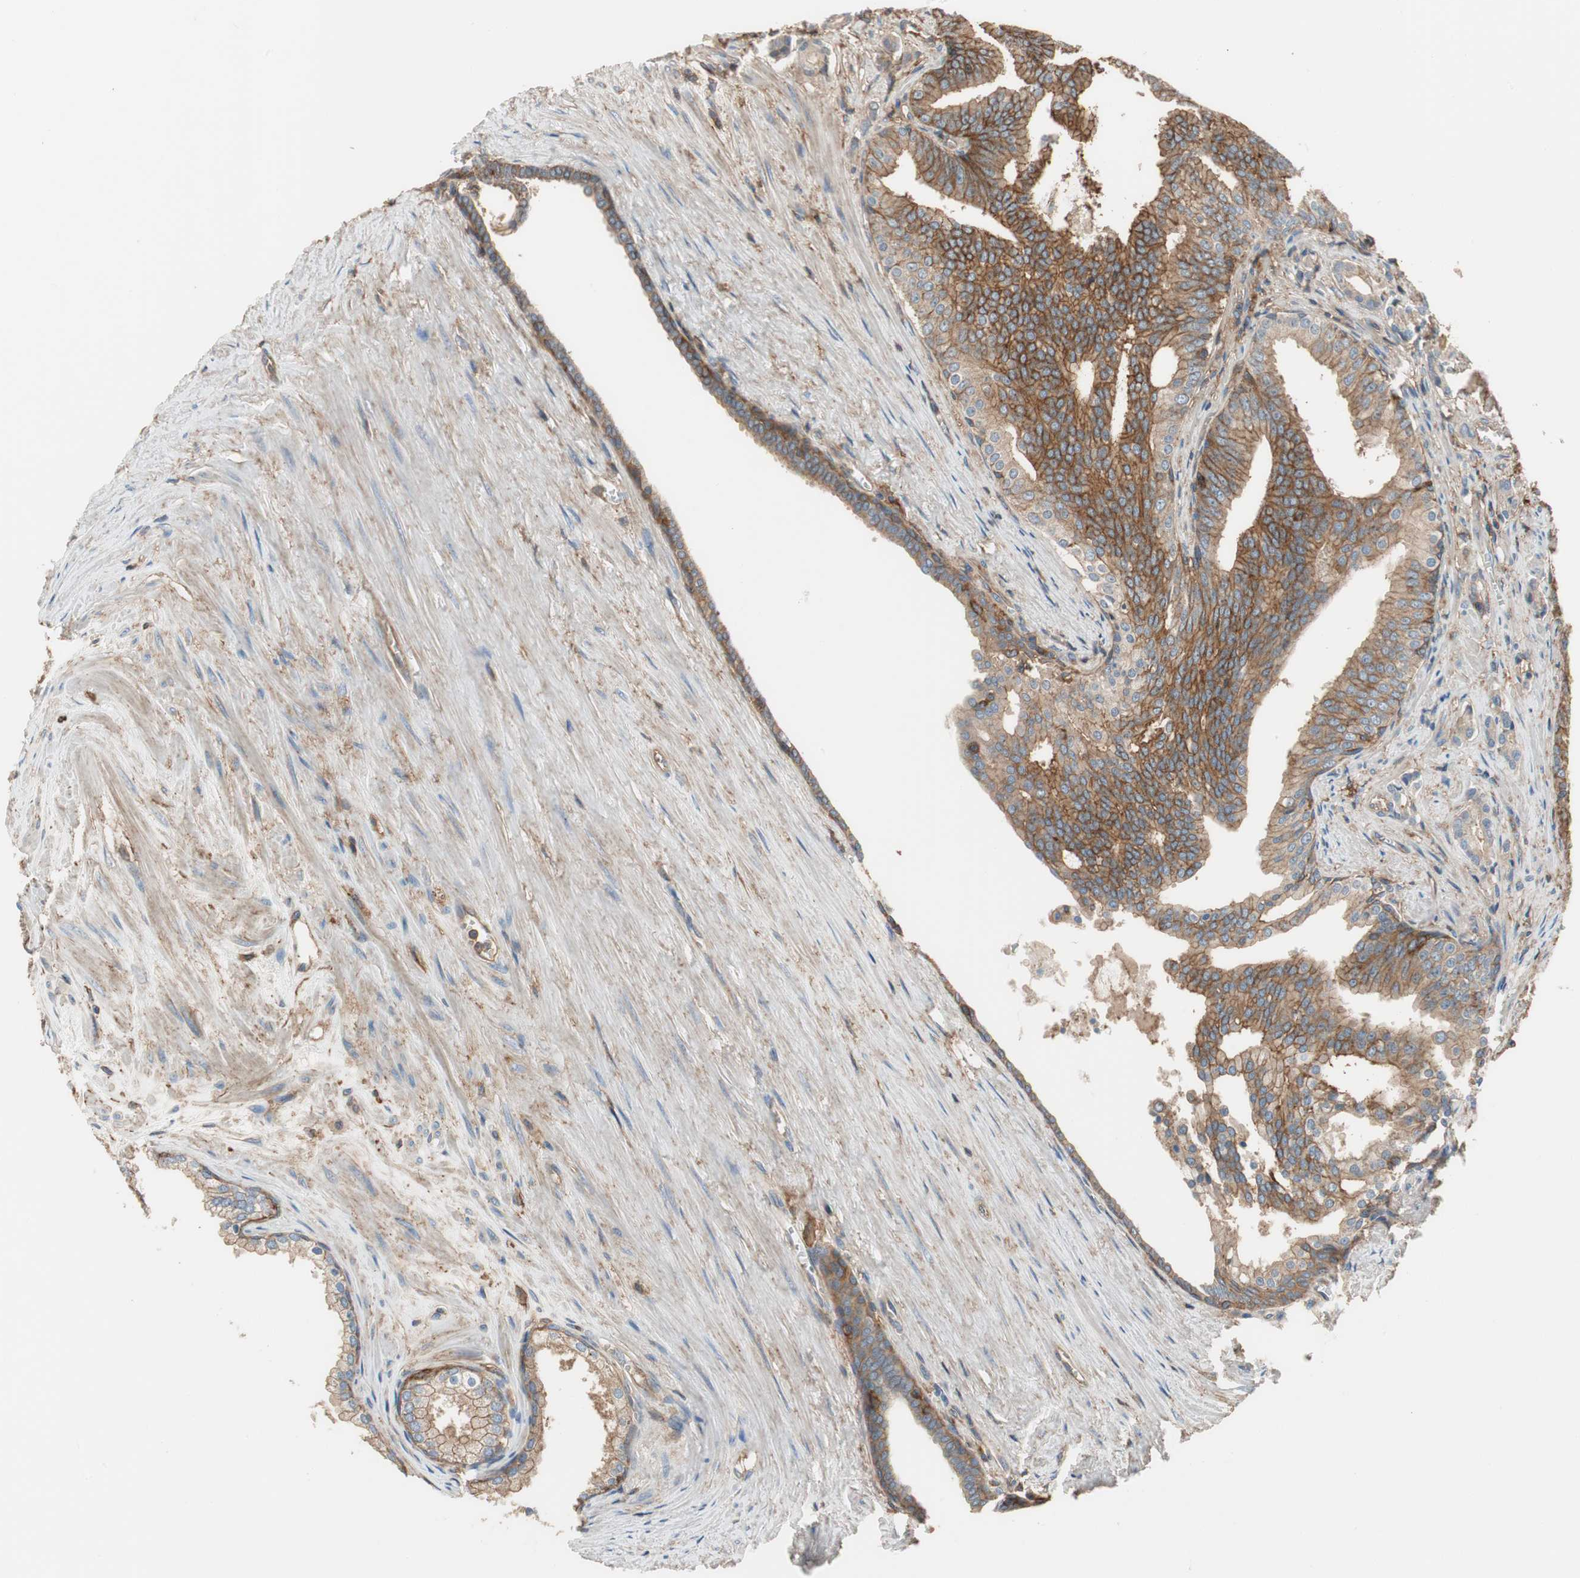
{"staining": {"intensity": "weak", "quantity": ">75%", "location": "cytoplasmic/membranous"}, "tissue": "prostate cancer", "cell_type": "Tumor cells", "image_type": "cancer", "snomed": [{"axis": "morphology", "description": "Adenocarcinoma, Low grade"}, {"axis": "topography", "description": "Prostate"}], "caption": "Immunohistochemical staining of prostate cancer (adenocarcinoma (low-grade)) shows low levels of weak cytoplasmic/membranous protein staining in approximately >75% of tumor cells.", "gene": "IL1RL1", "patient": {"sex": "male", "age": 58}}